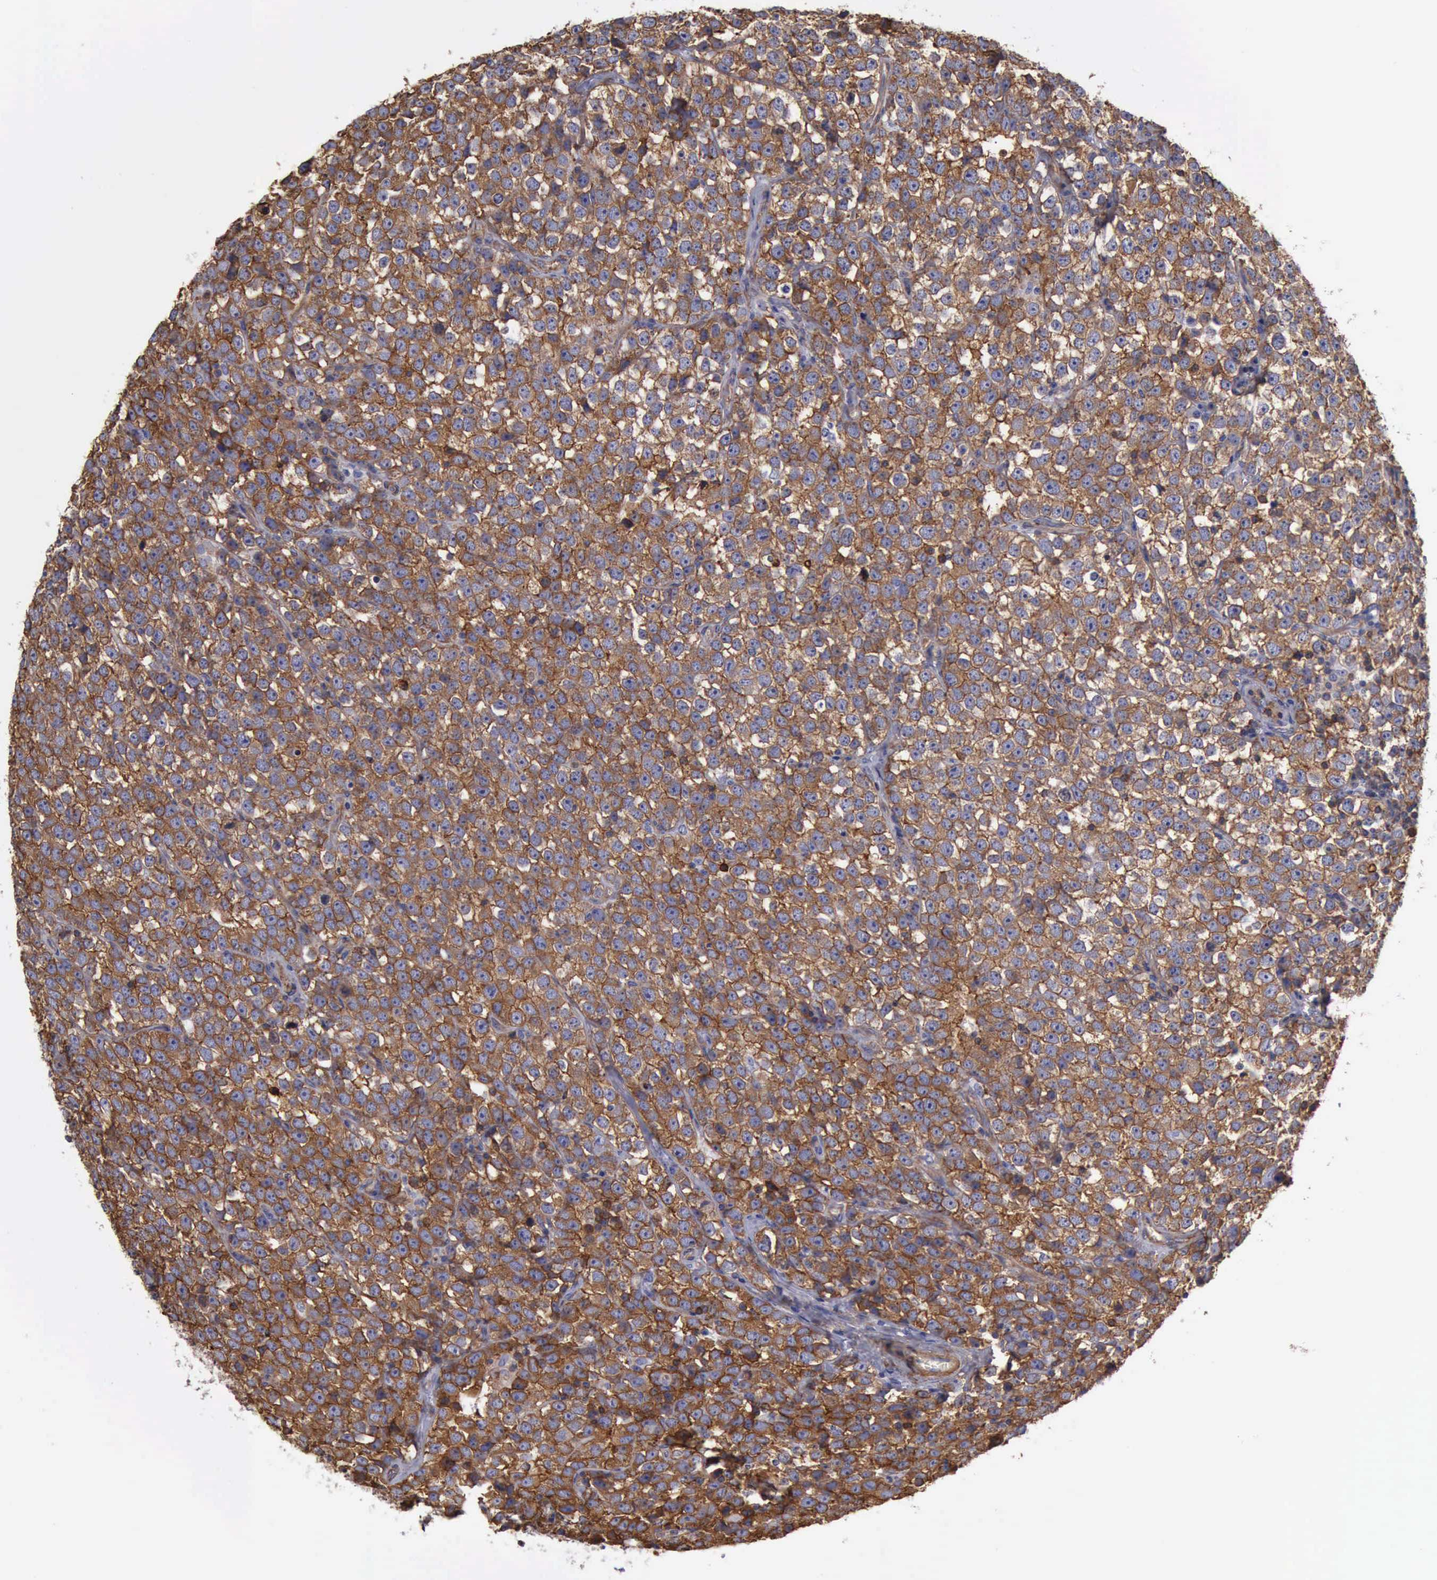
{"staining": {"intensity": "moderate", "quantity": ">75%", "location": "cytoplasmic/membranous"}, "tissue": "testis cancer", "cell_type": "Tumor cells", "image_type": "cancer", "snomed": [{"axis": "morphology", "description": "Seminoma, NOS"}, {"axis": "topography", "description": "Testis"}], "caption": "The photomicrograph displays immunohistochemical staining of seminoma (testis). There is moderate cytoplasmic/membranous expression is identified in about >75% of tumor cells.", "gene": "FLNA", "patient": {"sex": "male", "age": 25}}